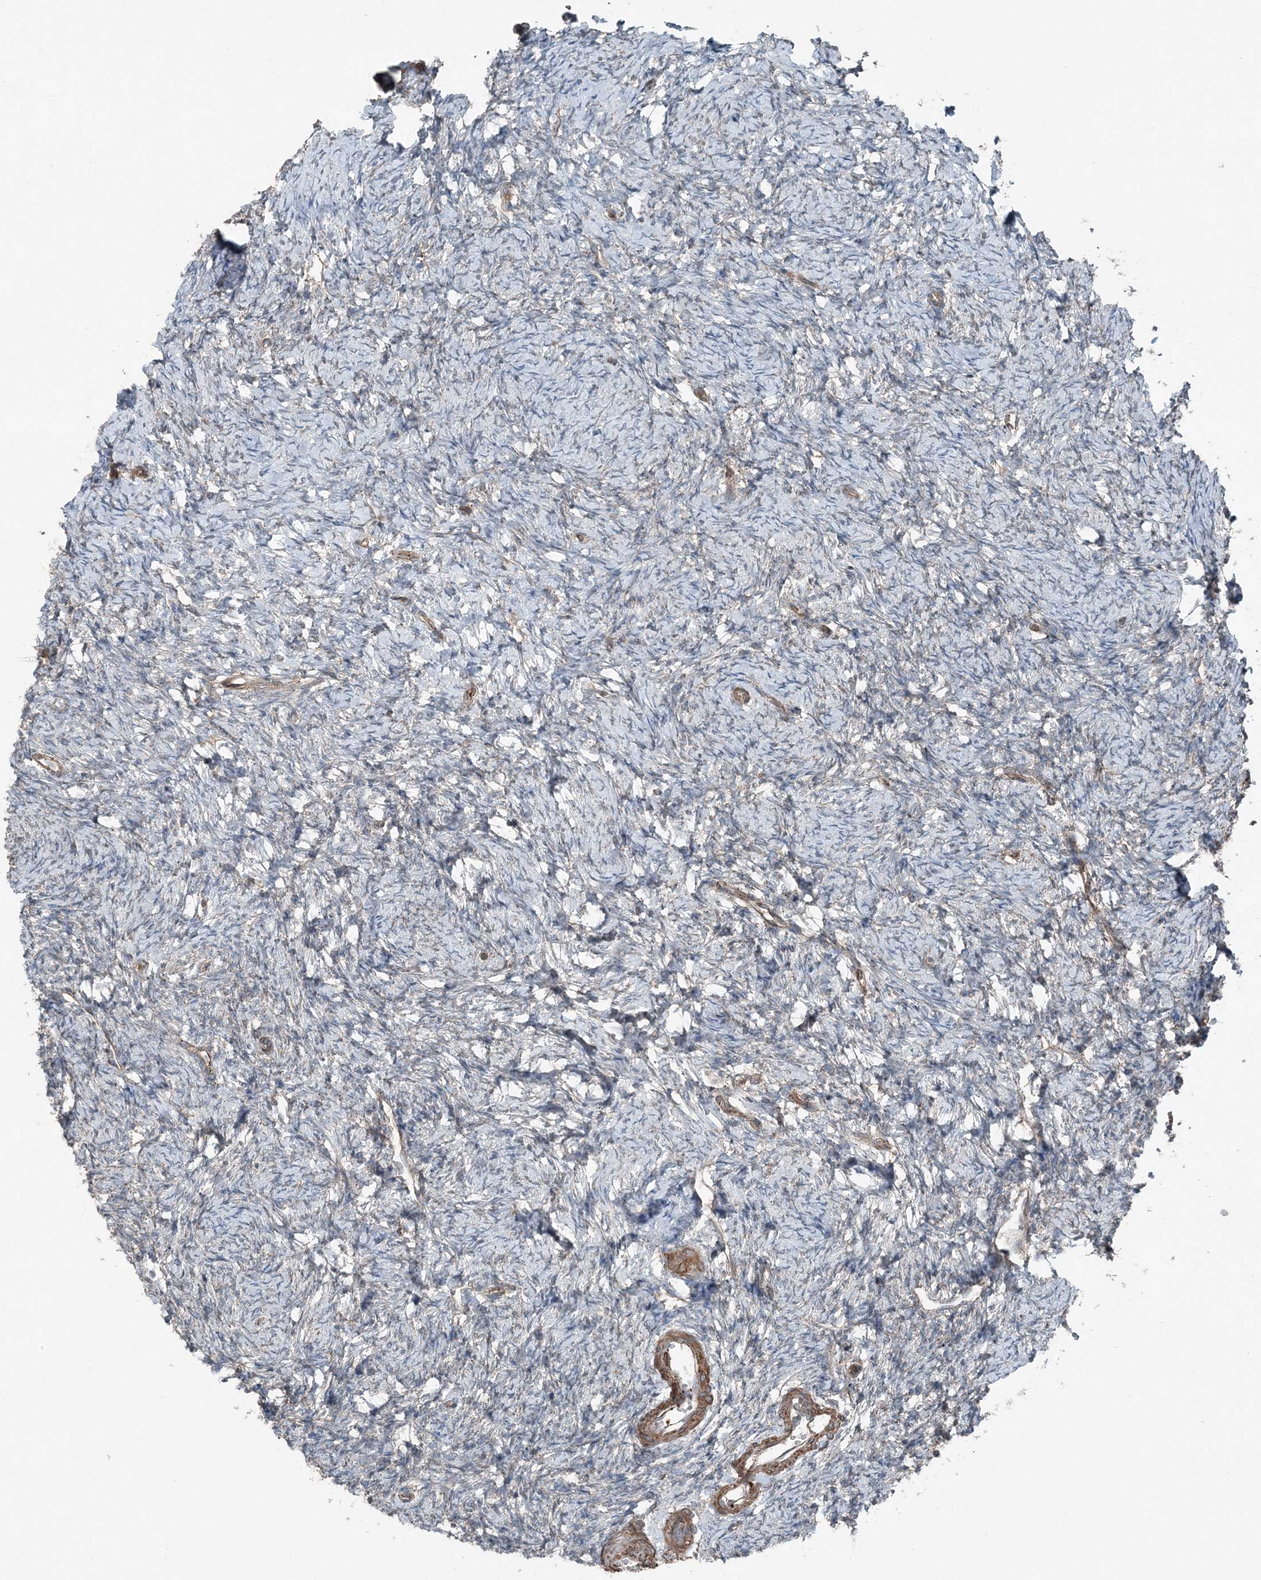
{"staining": {"intensity": "strong", "quantity": ">75%", "location": "cytoplasmic/membranous"}, "tissue": "ovary", "cell_type": "Follicle cells", "image_type": "normal", "snomed": [{"axis": "morphology", "description": "Normal tissue, NOS"}, {"axis": "morphology", "description": "Cyst, NOS"}, {"axis": "topography", "description": "Ovary"}], "caption": "DAB immunohistochemical staining of benign ovary reveals strong cytoplasmic/membranous protein positivity in about >75% of follicle cells. The staining was performed using DAB, with brown indicating positive protein expression. Nuclei are stained blue with hematoxylin.", "gene": "KY", "patient": {"sex": "female", "age": 33}}